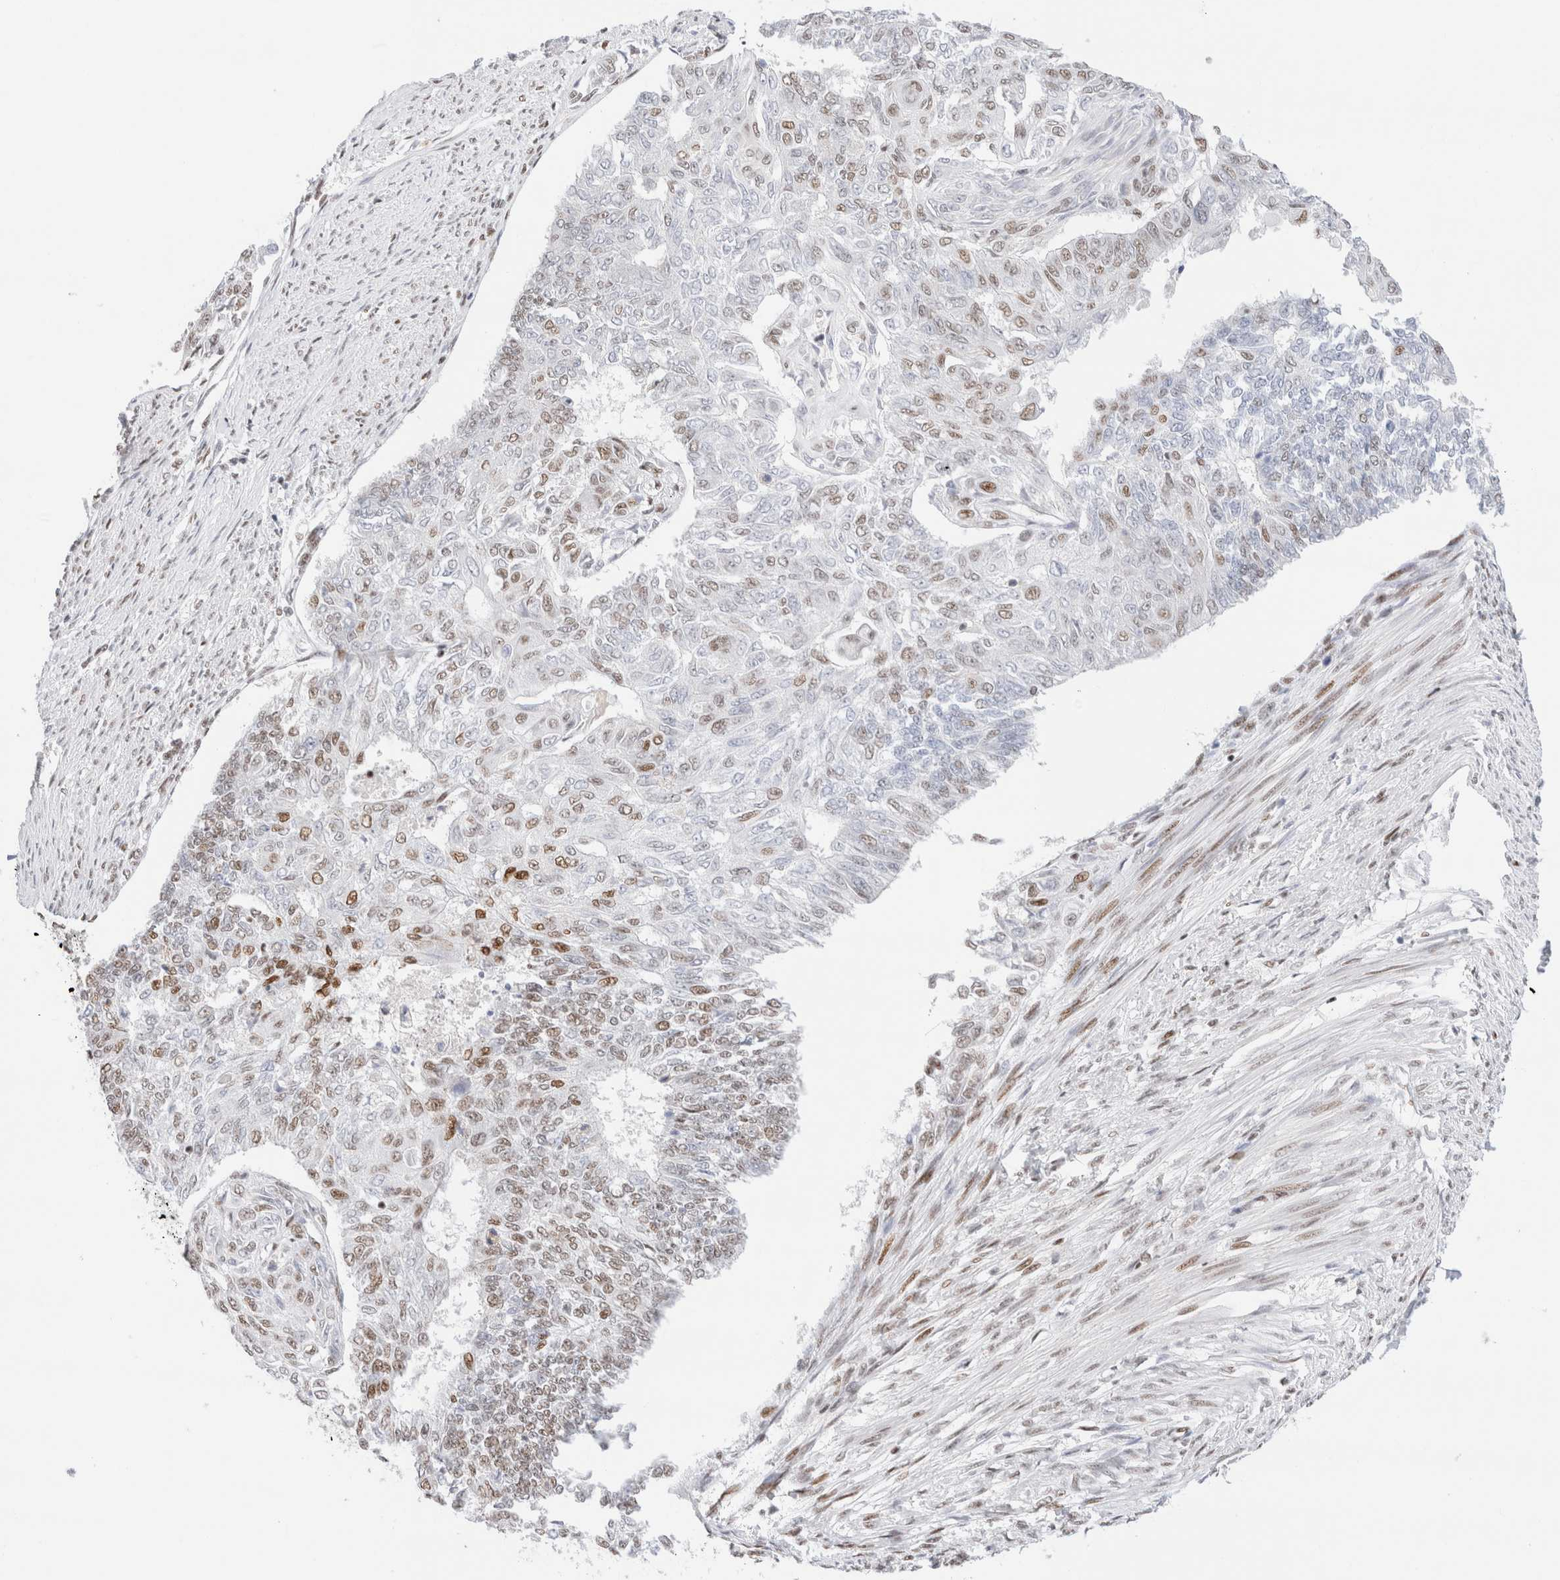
{"staining": {"intensity": "moderate", "quantity": "<25%", "location": "nuclear"}, "tissue": "endometrial cancer", "cell_type": "Tumor cells", "image_type": "cancer", "snomed": [{"axis": "morphology", "description": "Adenocarcinoma, NOS"}, {"axis": "topography", "description": "Endometrium"}], "caption": "Protein analysis of endometrial cancer (adenocarcinoma) tissue demonstrates moderate nuclear positivity in approximately <25% of tumor cells.", "gene": "ZNF282", "patient": {"sex": "female", "age": 32}}